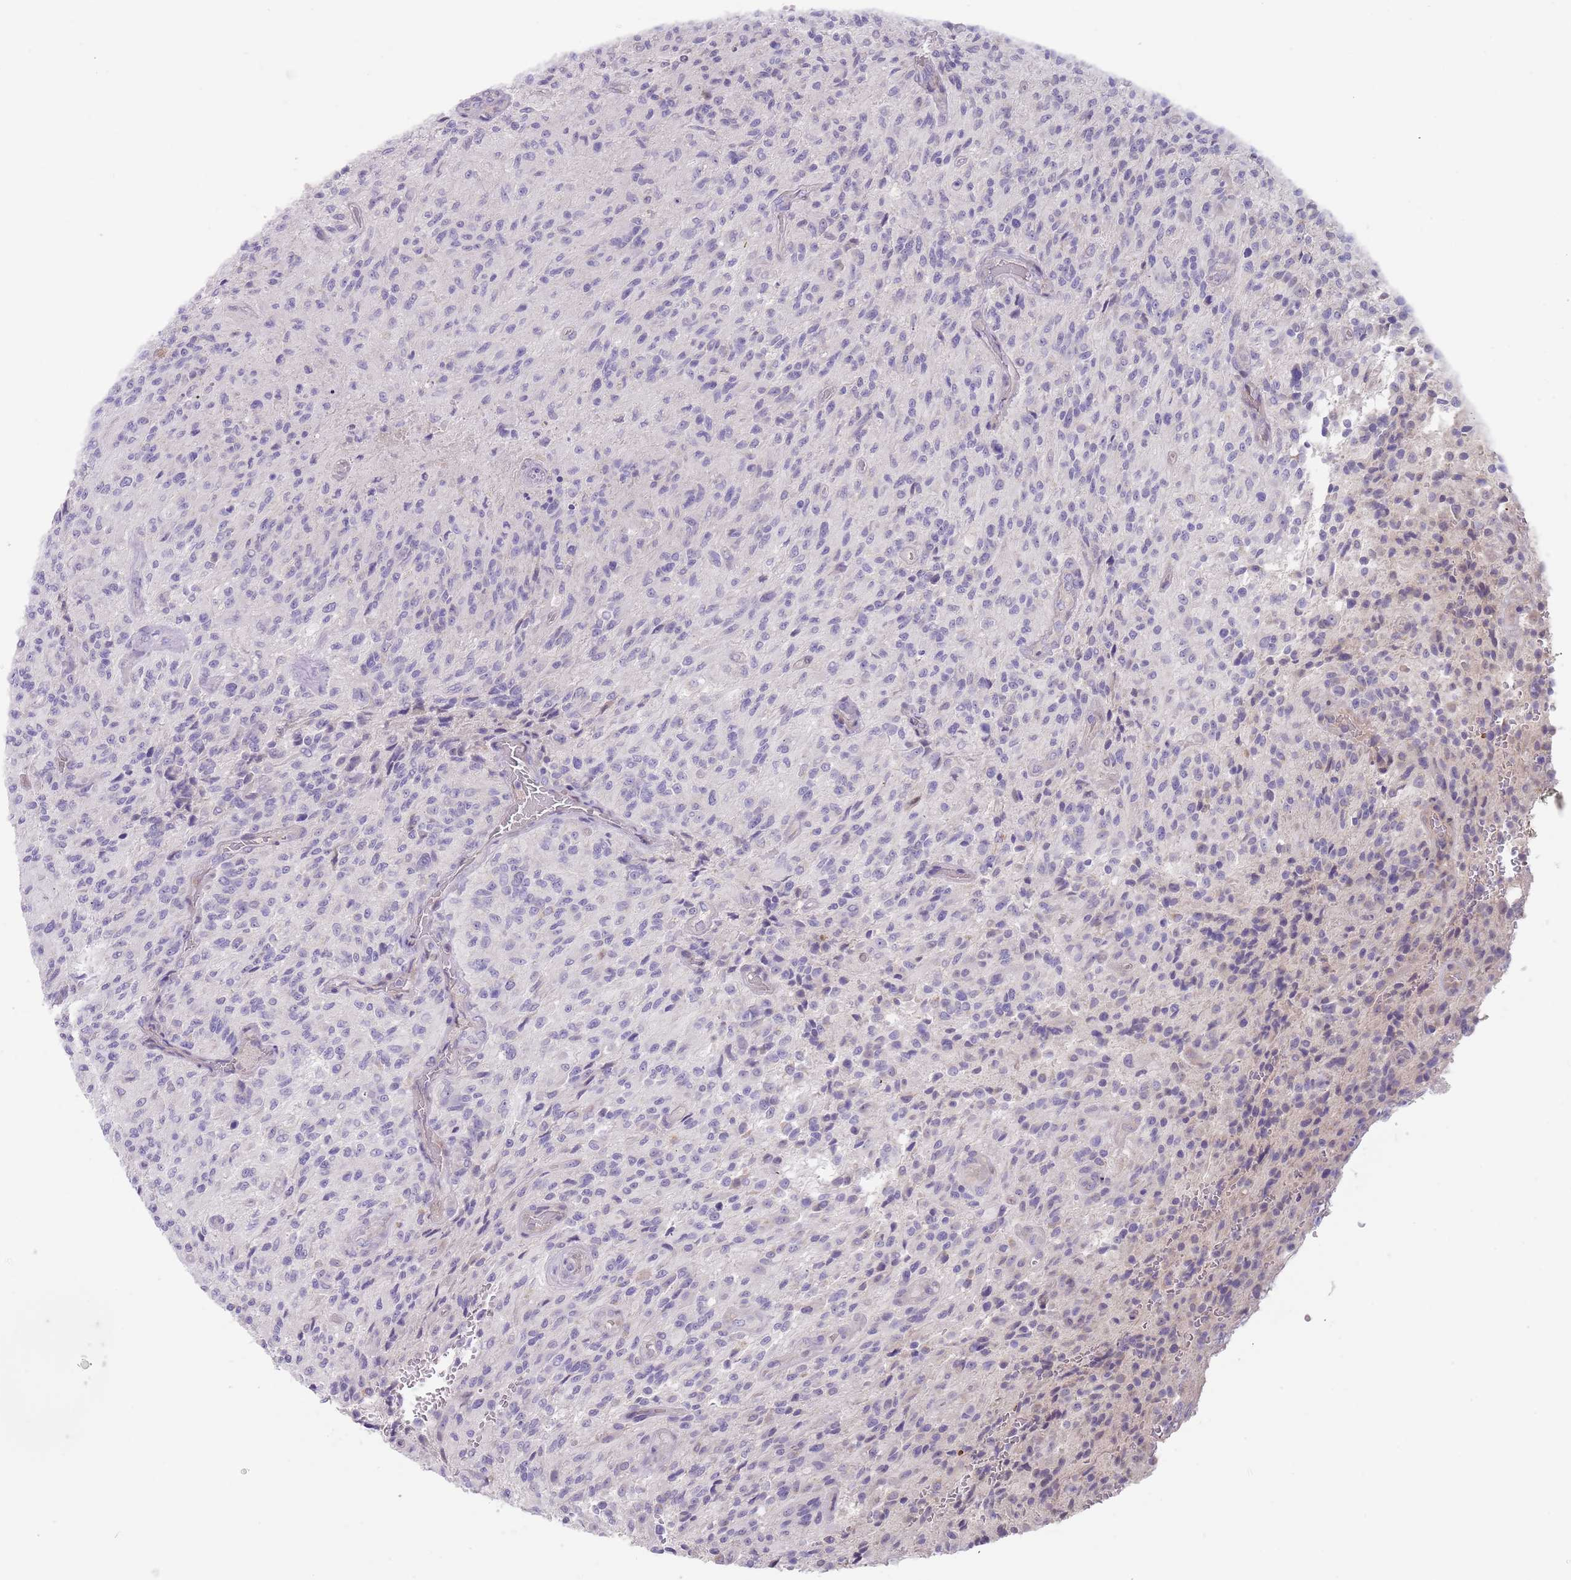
{"staining": {"intensity": "negative", "quantity": "none", "location": "none"}, "tissue": "glioma", "cell_type": "Tumor cells", "image_type": "cancer", "snomed": [{"axis": "morphology", "description": "Normal tissue, NOS"}, {"axis": "morphology", "description": "Glioma, malignant, High grade"}, {"axis": "topography", "description": "Cerebral cortex"}], "caption": "DAB immunohistochemical staining of malignant glioma (high-grade) displays no significant positivity in tumor cells.", "gene": "PRAC1", "patient": {"sex": "male", "age": 56}}